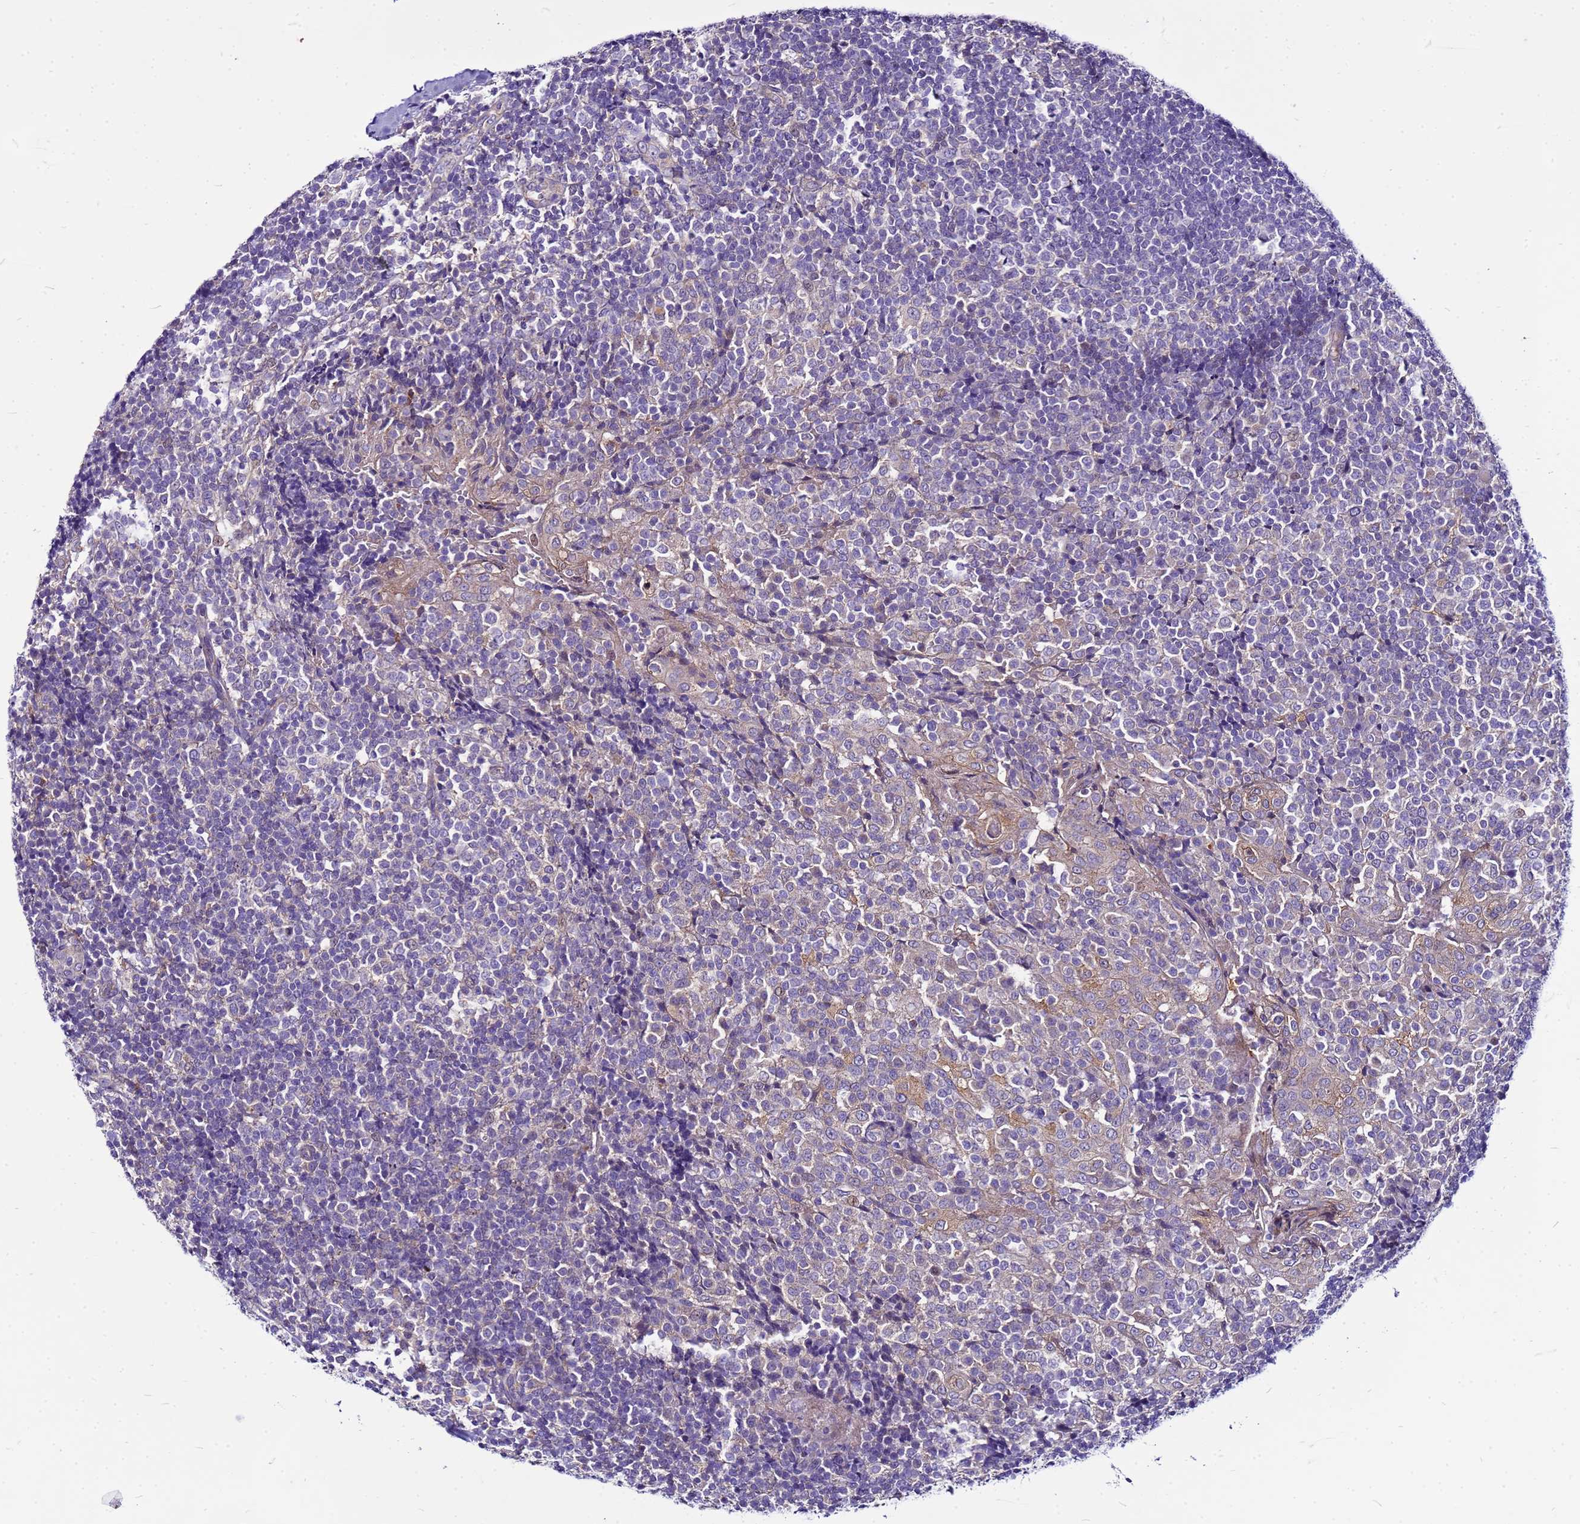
{"staining": {"intensity": "negative", "quantity": "none", "location": "none"}, "tissue": "tonsil", "cell_type": "Germinal center cells", "image_type": "normal", "snomed": [{"axis": "morphology", "description": "Normal tissue, NOS"}, {"axis": "topography", "description": "Tonsil"}], "caption": "DAB (3,3'-diaminobenzidine) immunohistochemical staining of normal human tonsil displays no significant positivity in germinal center cells. (Brightfield microscopy of DAB (3,3'-diaminobenzidine) immunohistochemistry at high magnification).", "gene": "PKD1", "patient": {"sex": "female", "age": 19}}